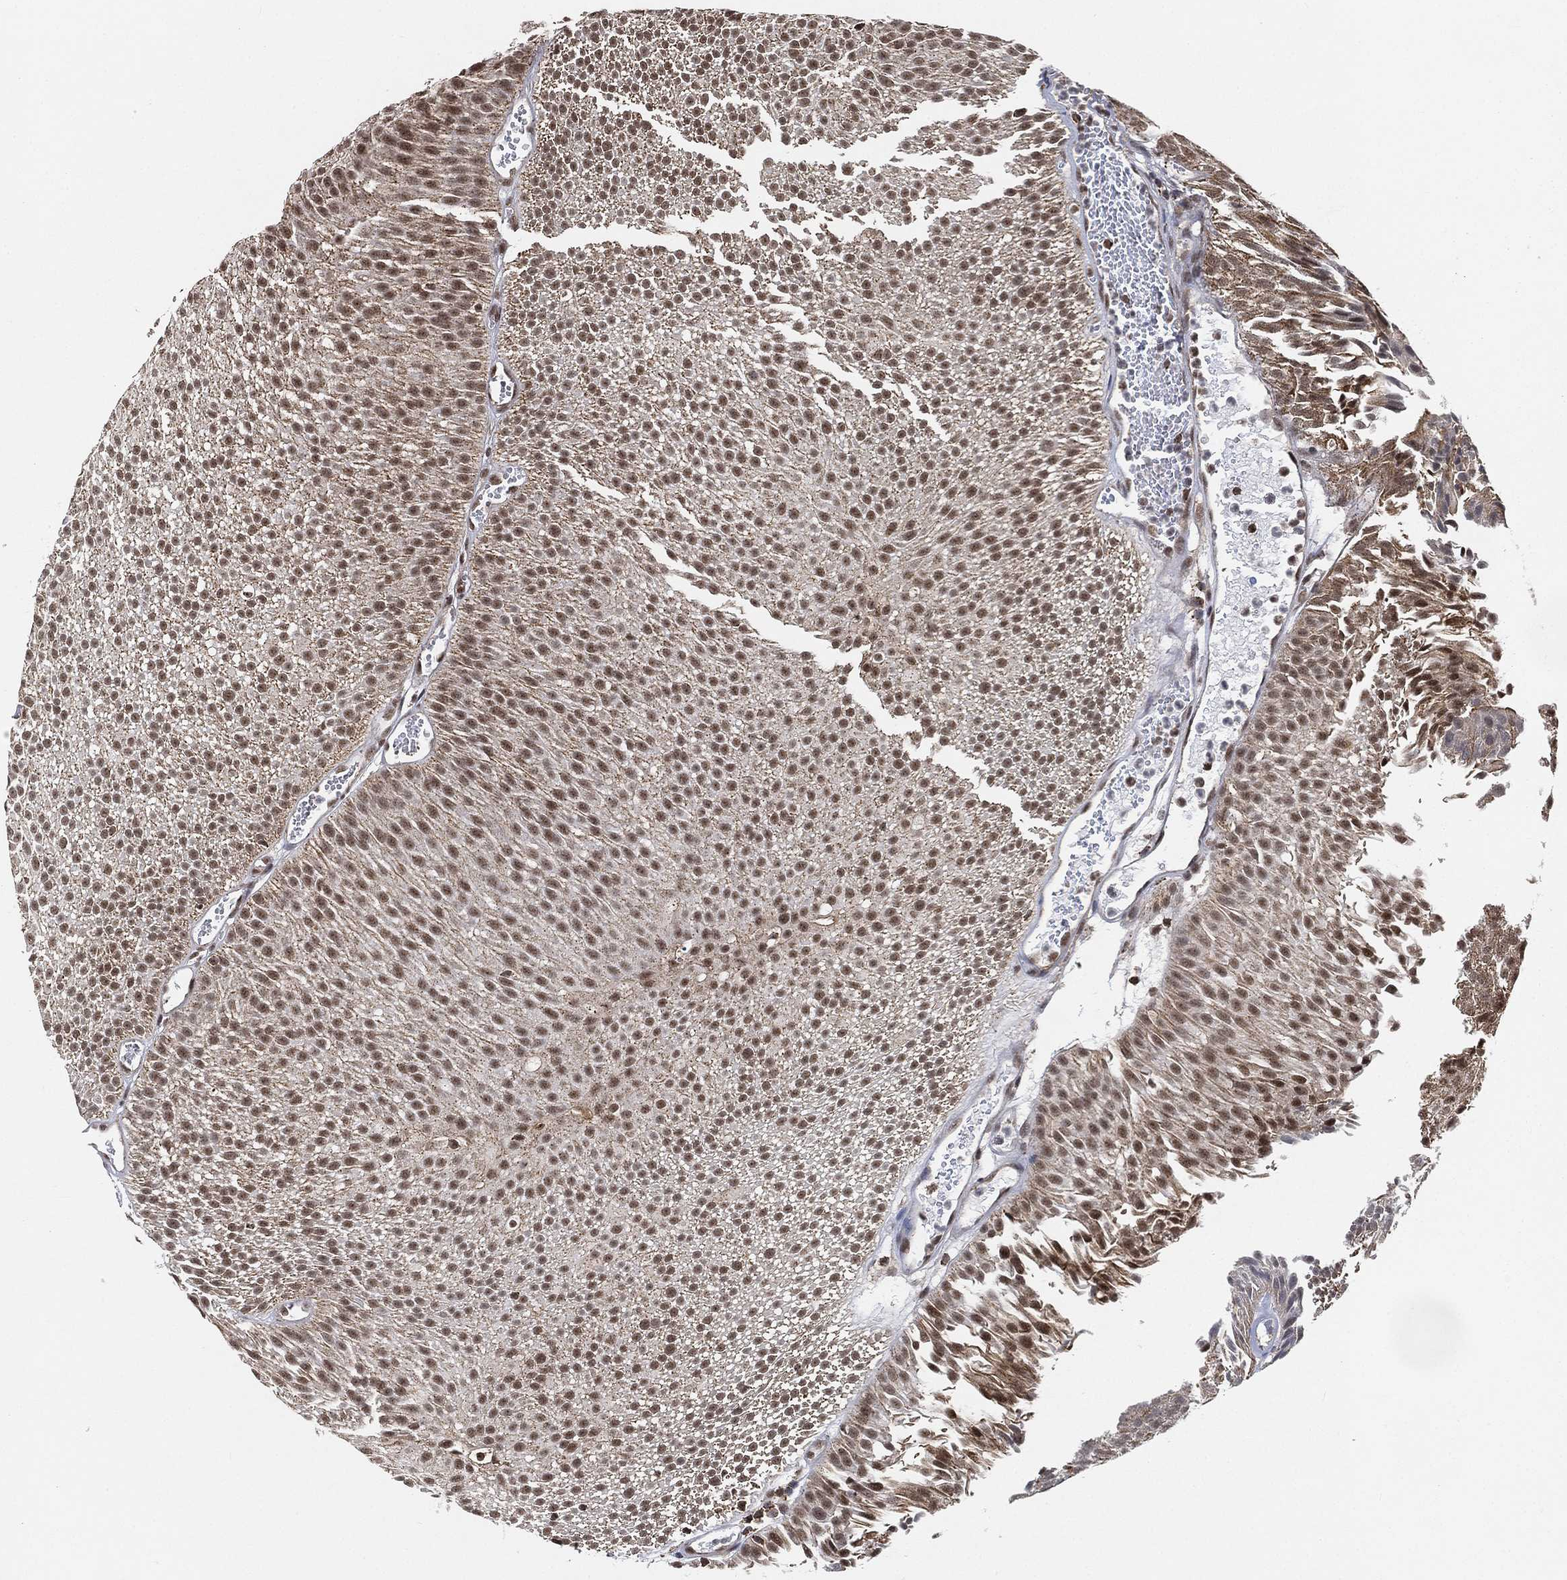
{"staining": {"intensity": "moderate", "quantity": ">75%", "location": "nuclear"}, "tissue": "urothelial cancer", "cell_type": "Tumor cells", "image_type": "cancer", "snomed": [{"axis": "morphology", "description": "Urothelial carcinoma, Low grade"}, {"axis": "topography", "description": "Urinary bladder"}], "caption": "Protein expression analysis of human urothelial cancer reveals moderate nuclear staining in approximately >75% of tumor cells. (Stains: DAB (3,3'-diaminobenzidine) in brown, nuclei in blue, Microscopy: brightfield microscopy at high magnification).", "gene": "RSRC2", "patient": {"sex": "male", "age": 65}}